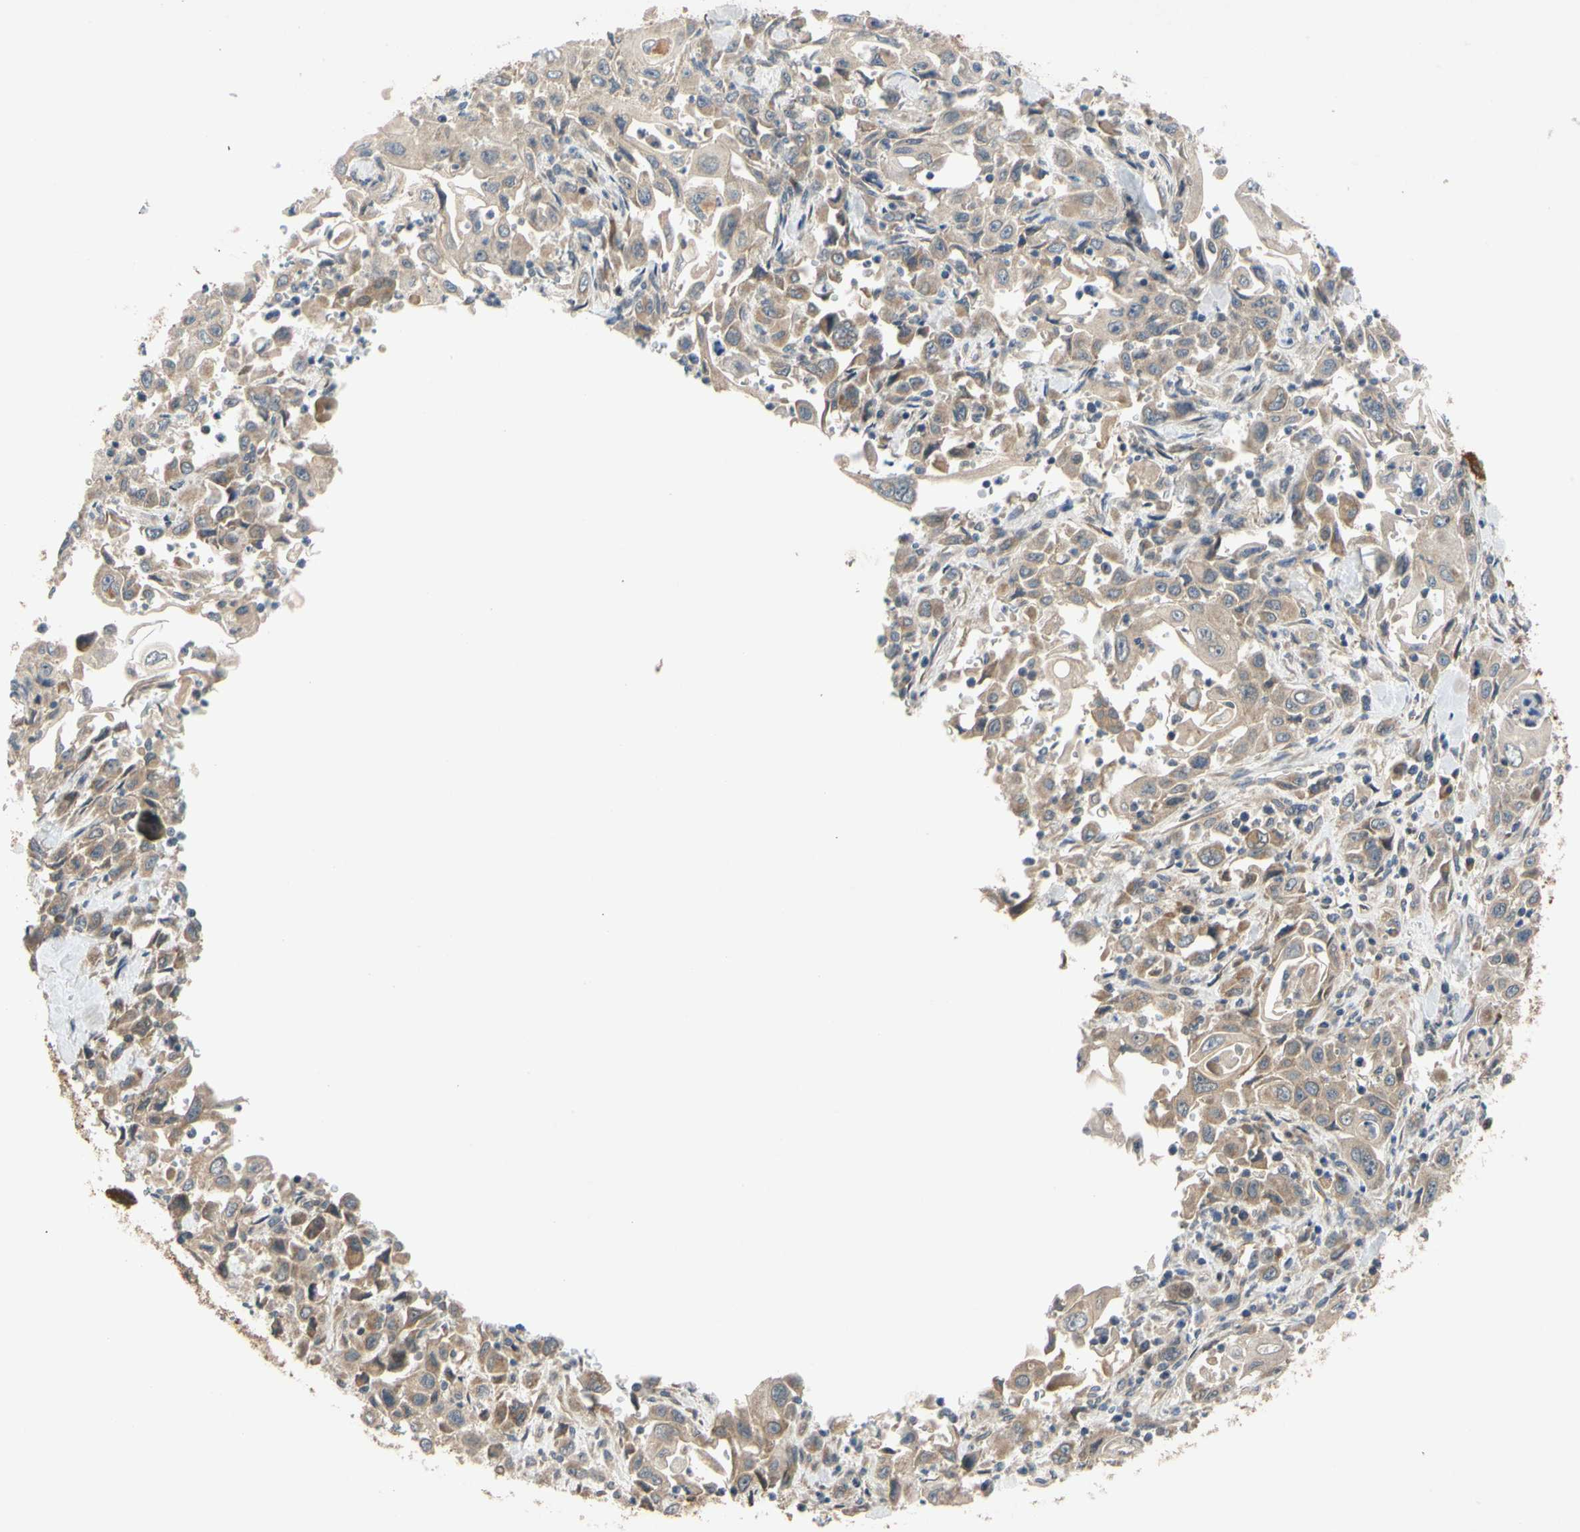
{"staining": {"intensity": "moderate", "quantity": ">75%", "location": "cytoplasmic/membranous"}, "tissue": "pancreatic cancer", "cell_type": "Tumor cells", "image_type": "cancer", "snomed": [{"axis": "morphology", "description": "Adenocarcinoma, NOS"}, {"axis": "topography", "description": "Pancreas"}], "caption": "A brown stain shows moderate cytoplasmic/membranous staining of a protein in pancreatic cancer tumor cells. (Stains: DAB in brown, nuclei in blue, Microscopy: brightfield microscopy at high magnification).", "gene": "MBTPS2", "patient": {"sex": "male", "age": 70}}